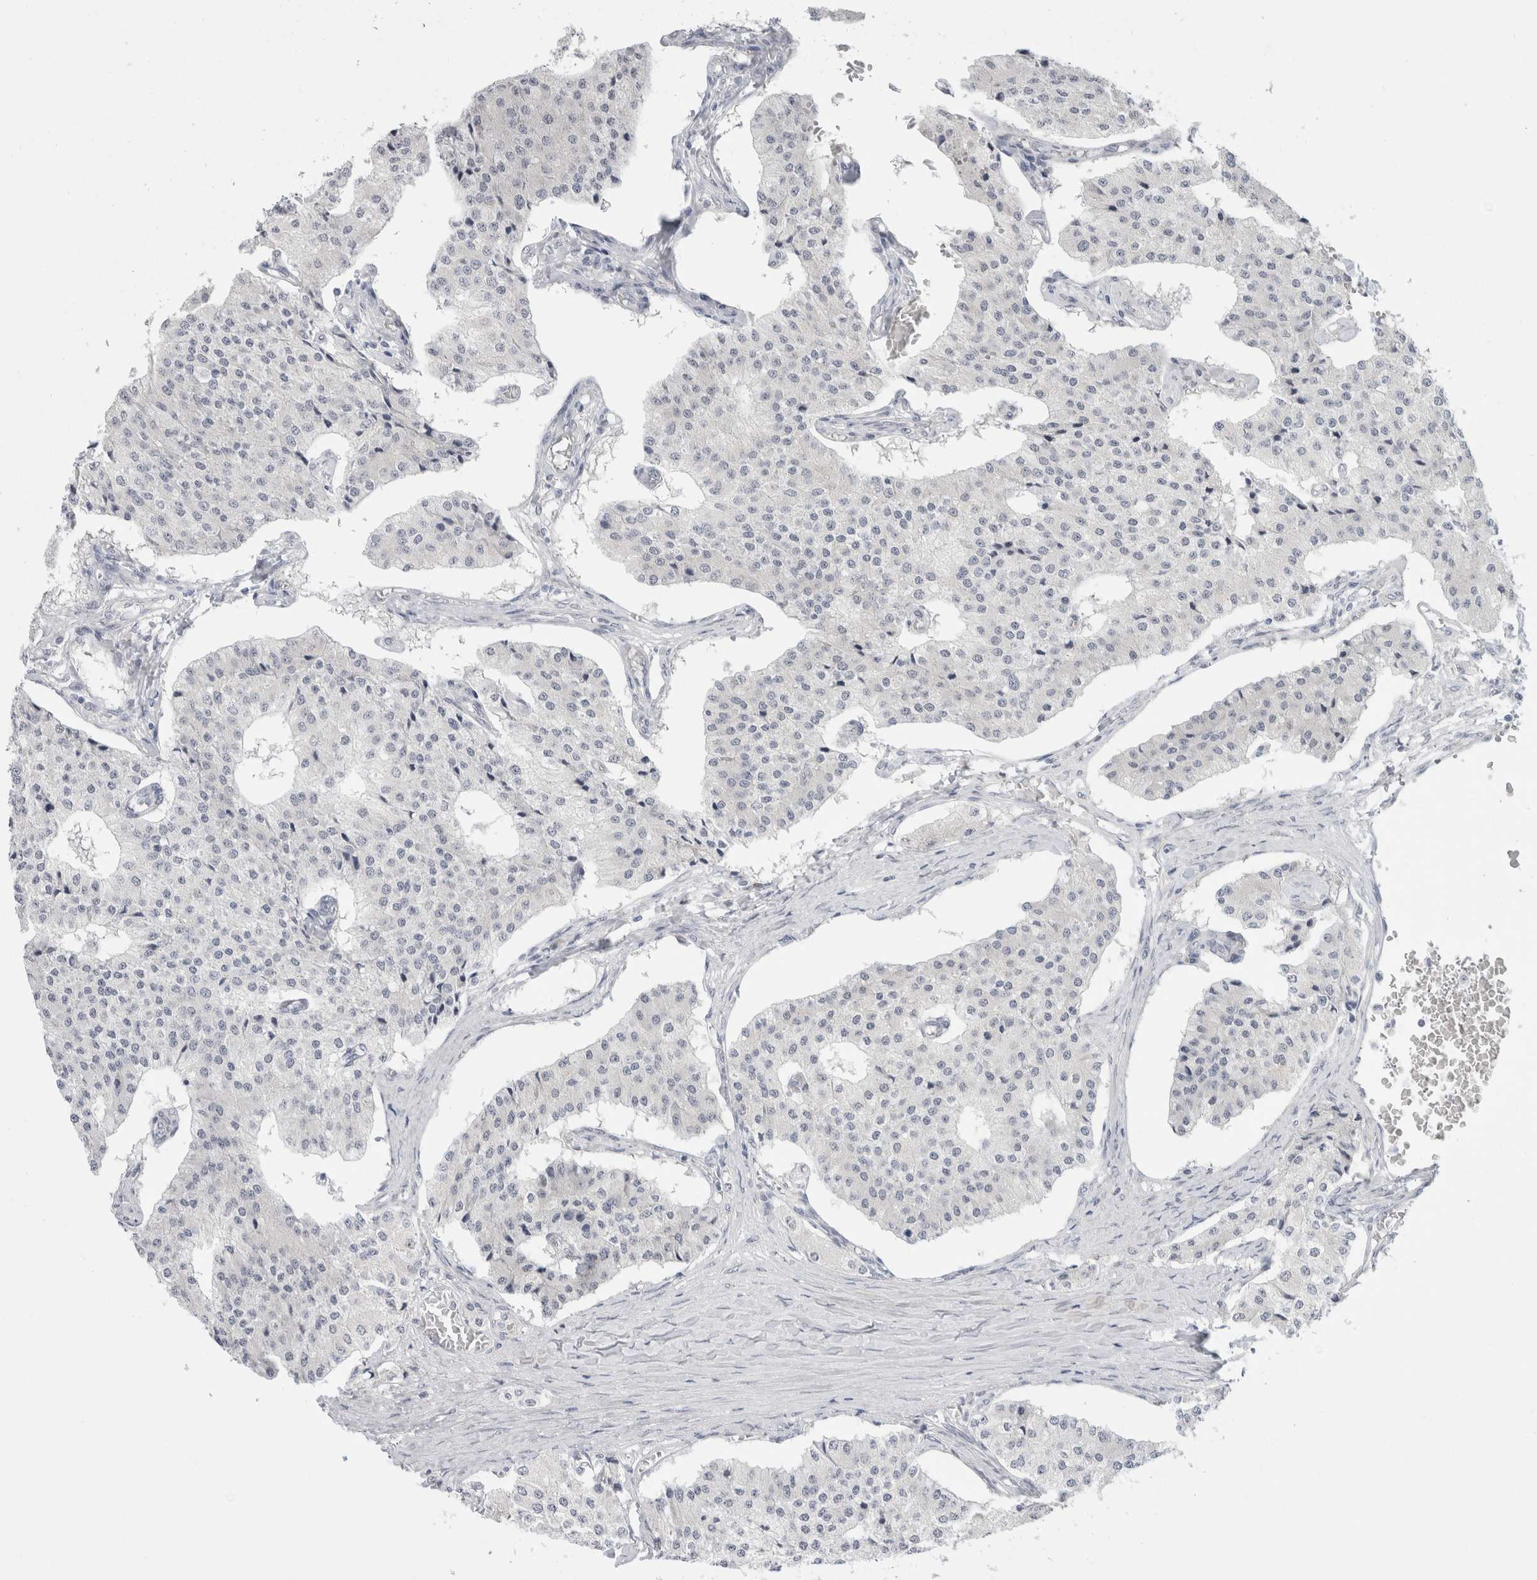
{"staining": {"intensity": "negative", "quantity": "none", "location": "none"}, "tissue": "carcinoid", "cell_type": "Tumor cells", "image_type": "cancer", "snomed": [{"axis": "morphology", "description": "Carcinoid, malignant, NOS"}, {"axis": "topography", "description": "Colon"}], "caption": "DAB (3,3'-diaminobenzidine) immunohistochemical staining of human malignant carcinoid demonstrates no significant positivity in tumor cells.", "gene": "TRMT1L", "patient": {"sex": "female", "age": 52}}